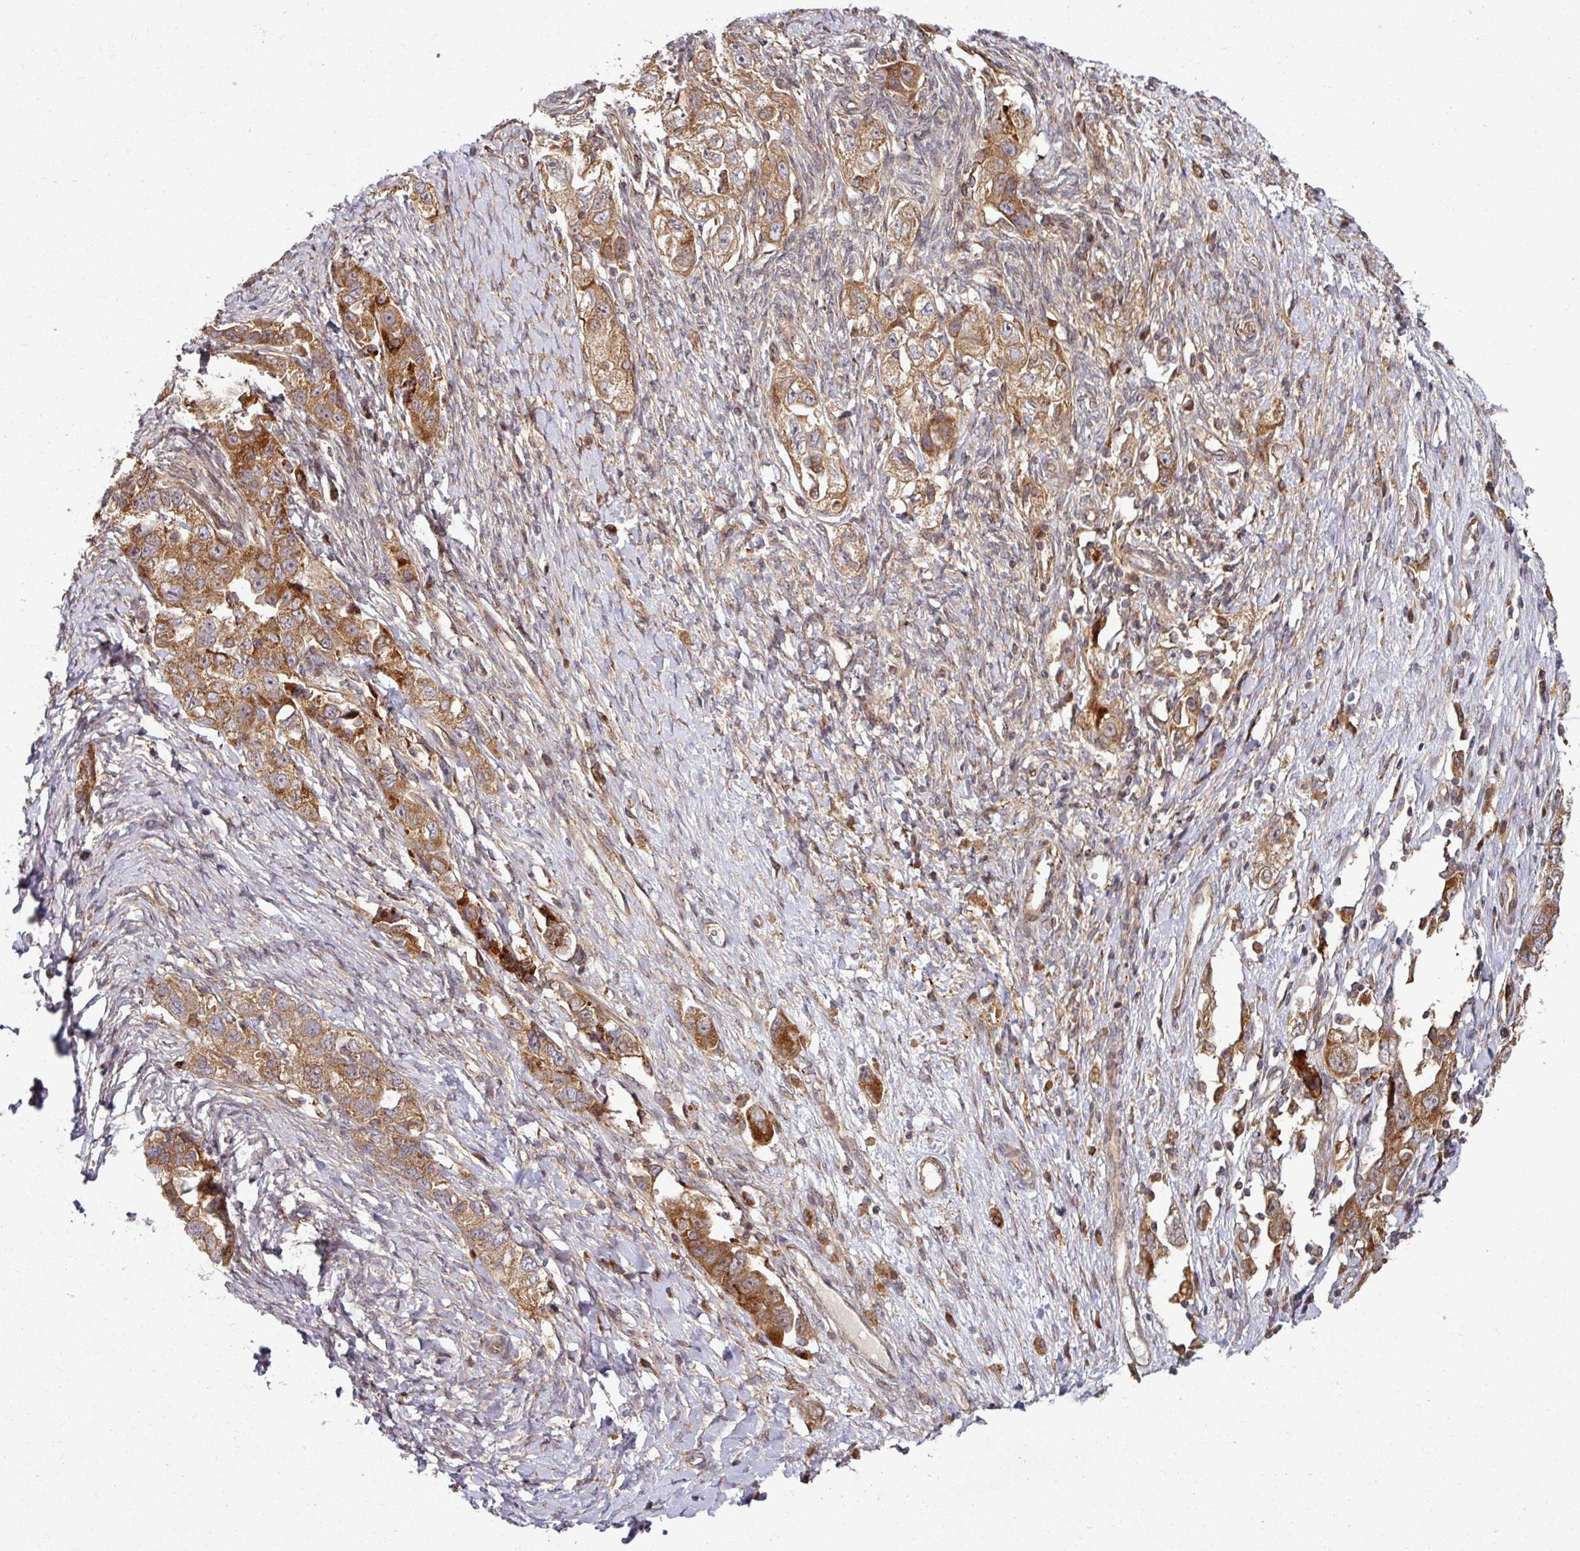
{"staining": {"intensity": "moderate", "quantity": ">75%", "location": "cytoplasmic/membranous"}, "tissue": "ovarian cancer", "cell_type": "Tumor cells", "image_type": "cancer", "snomed": [{"axis": "morphology", "description": "Carcinoma, NOS"}, {"axis": "morphology", "description": "Cystadenocarcinoma, serous, NOS"}, {"axis": "topography", "description": "Ovary"}], "caption": "This micrograph exhibits ovarian cancer (serous cystadenocarcinoma) stained with IHC to label a protein in brown. The cytoplasmic/membranous of tumor cells show moderate positivity for the protein. Nuclei are counter-stained blue.", "gene": "RAB5A", "patient": {"sex": "female", "age": 69}}